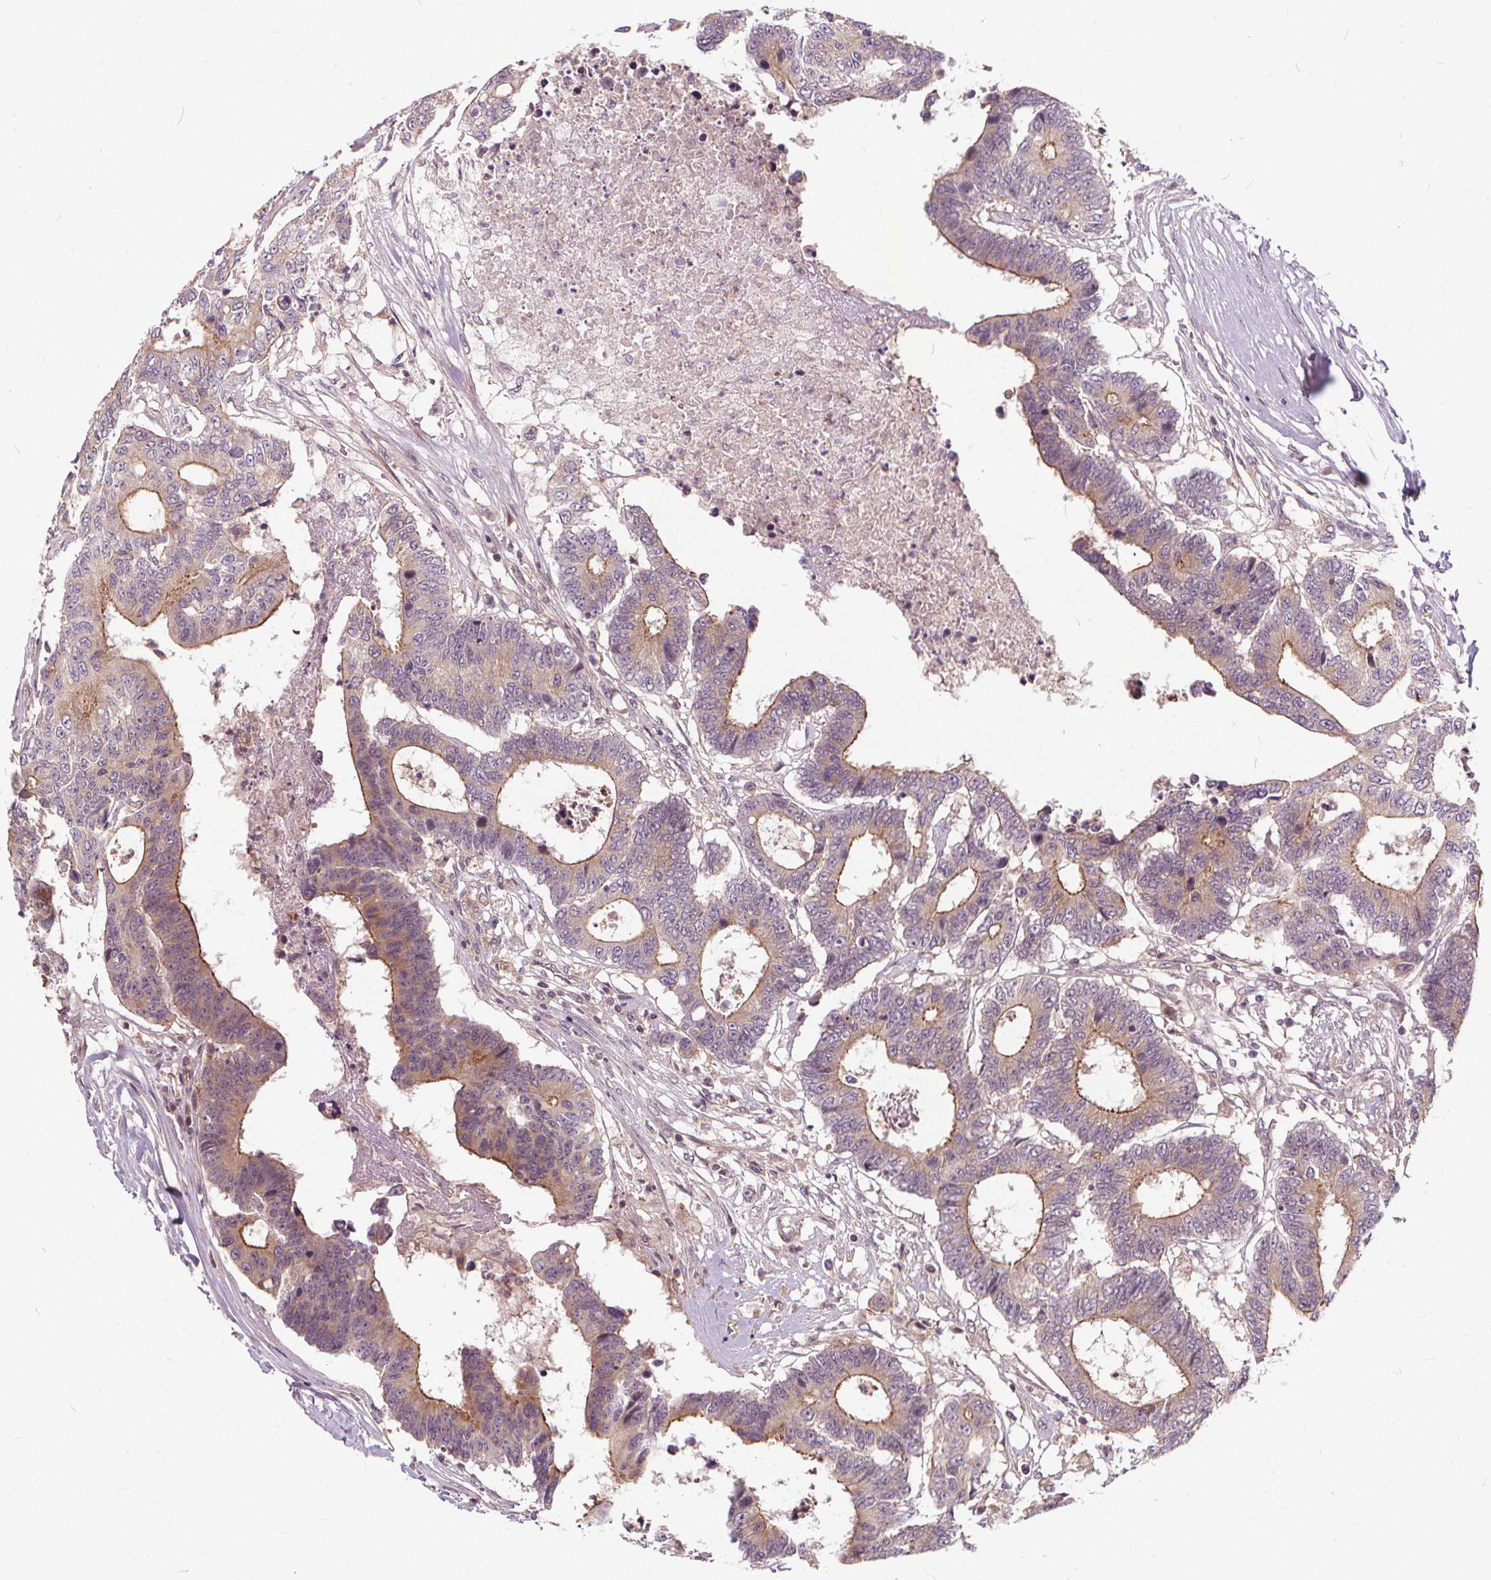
{"staining": {"intensity": "moderate", "quantity": ">75%", "location": "cytoplasmic/membranous"}, "tissue": "colorectal cancer", "cell_type": "Tumor cells", "image_type": "cancer", "snomed": [{"axis": "morphology", "description": "Adenocarcinoma, NOS"}, {"axis": "topography", "description": "Colon"}], "caption": "Moderate cytoplasmic/membranous protein expression is identified in about >75% of tumor cells in colorectal adenocarcinoma. (IHC, brightfield microscopy, high magnification).", "gene": "INPP5E", "patient": {"sex": "female", "age": 48}}